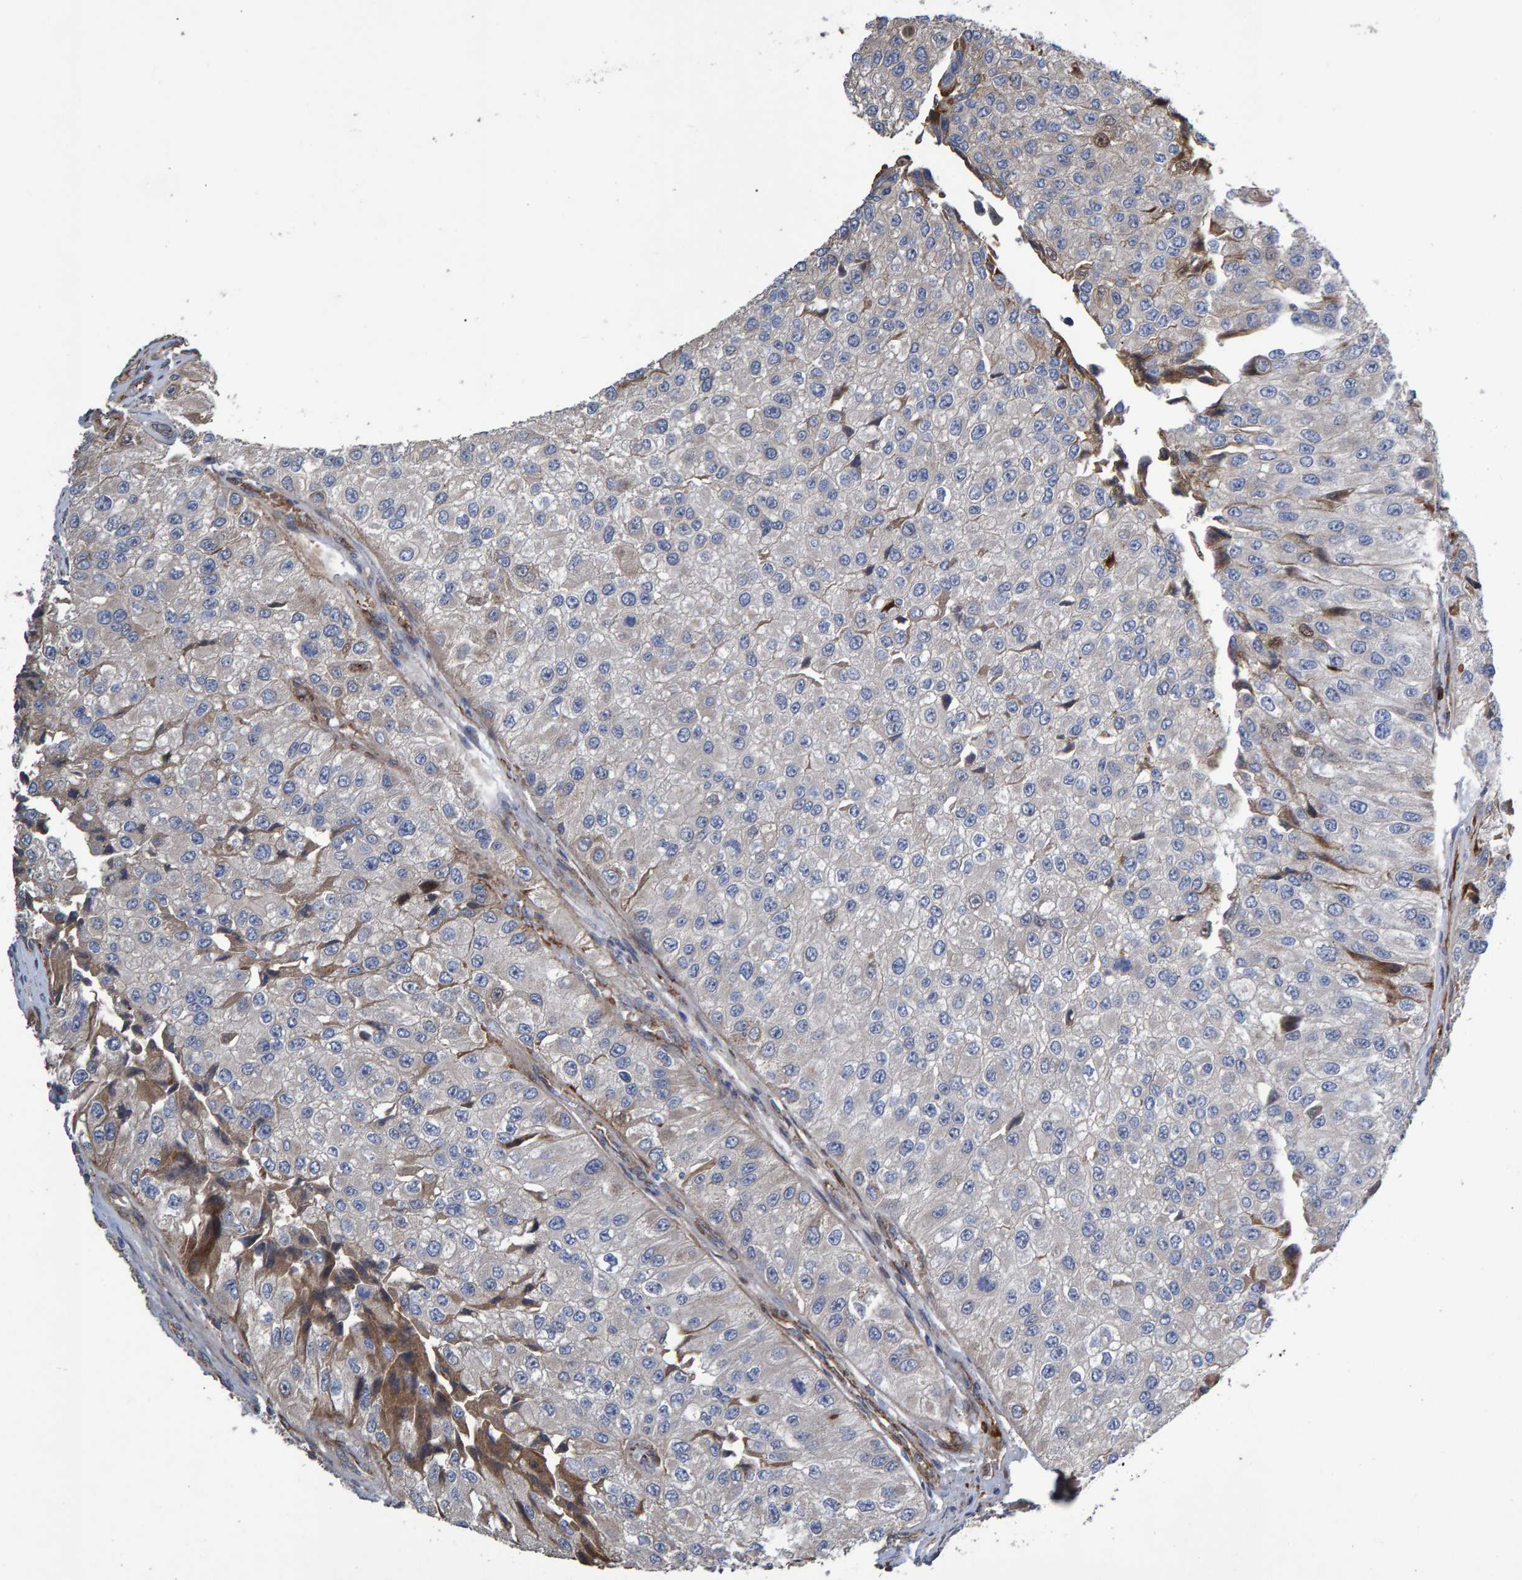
{"staining": {"intensity": "negative", "quantity": "none", "location": "none"}, "tissue": "urothelial cancer", "cell_type": "Tumor cells", "image_type": "cancer", "snomed": [{"axis": "morphology", "description": "Urothelial carcinoma, High grade"}, {"axis": "topography", "description": "Kidney"}, {"axis": "topography", "description": "Urinary bladder"}], "caption": "Immunohistochemistry micrograph of human urothelial cancer stained for a protein (brown), which demonstrates no expression in tumor cells.", "gene": "SLIT2", "patient": {"sex": "male", "age": 77}}